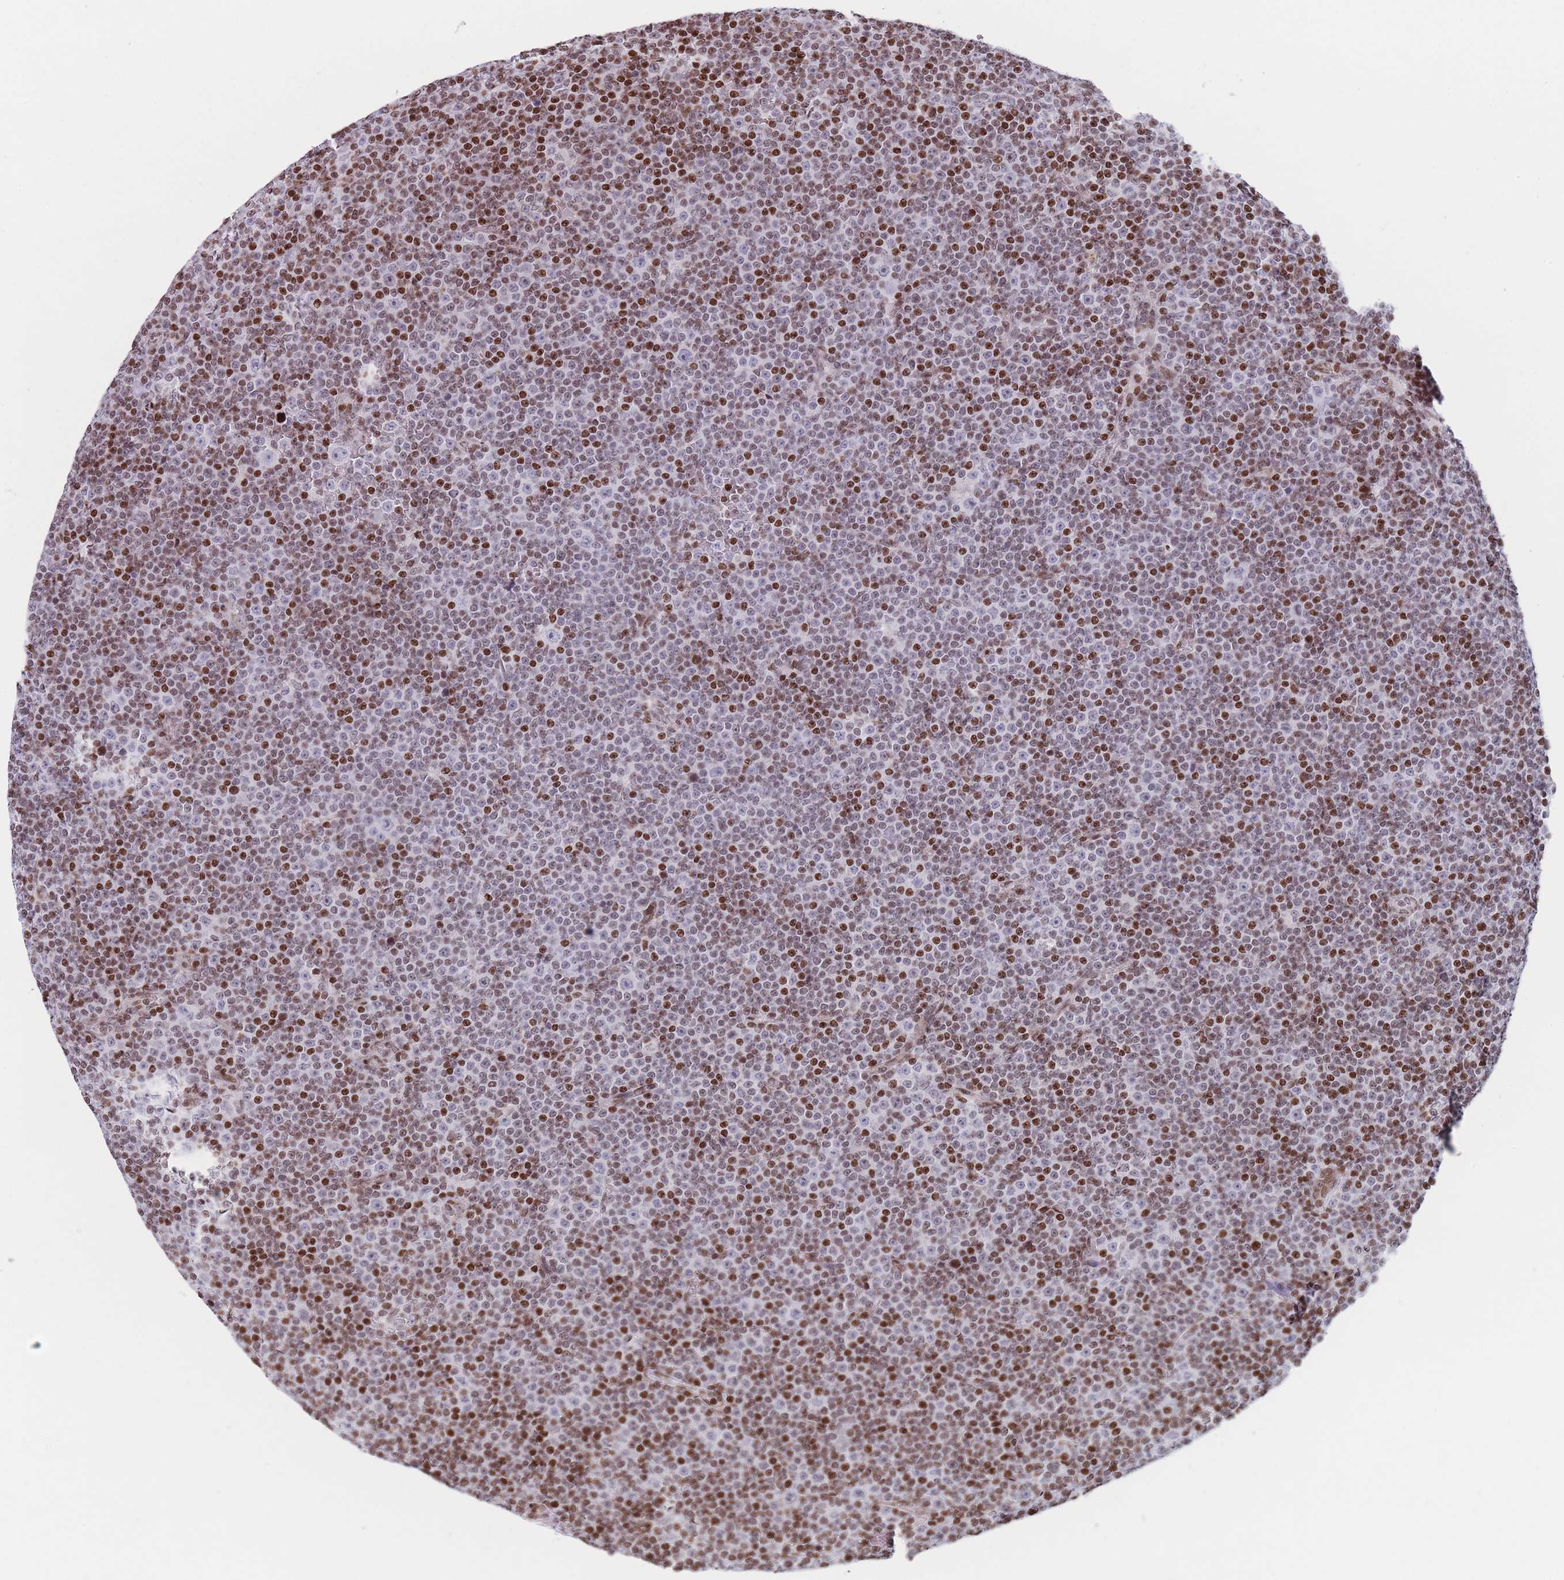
{"staining": {"intensity": "moderate", "quantity": "25%-75%", "location": "nuclear"}, "tissue": "lymphoma", "cell_type": "Tumor cells", "image_type": "cancer", "snomed": [{"axis": "morphology", "description": "Malignant lymphoma, non-Hodgkin's type, Low grade"}, {"axis": "topography", "description": "Lymph node"}], "caption": "DAB (3,3'-diaminobenzidine) immunohistochemical staining of human lymphoma reveals moderate nuclear protein staining in approximately 25%-75% of tumor cells. (Stains: DAB in brown, nuclei in blue, Microscopy: brightfield microscopy at high magnification).", "gene": "AK9", "patient": {"sex": "female", "age": 67}}